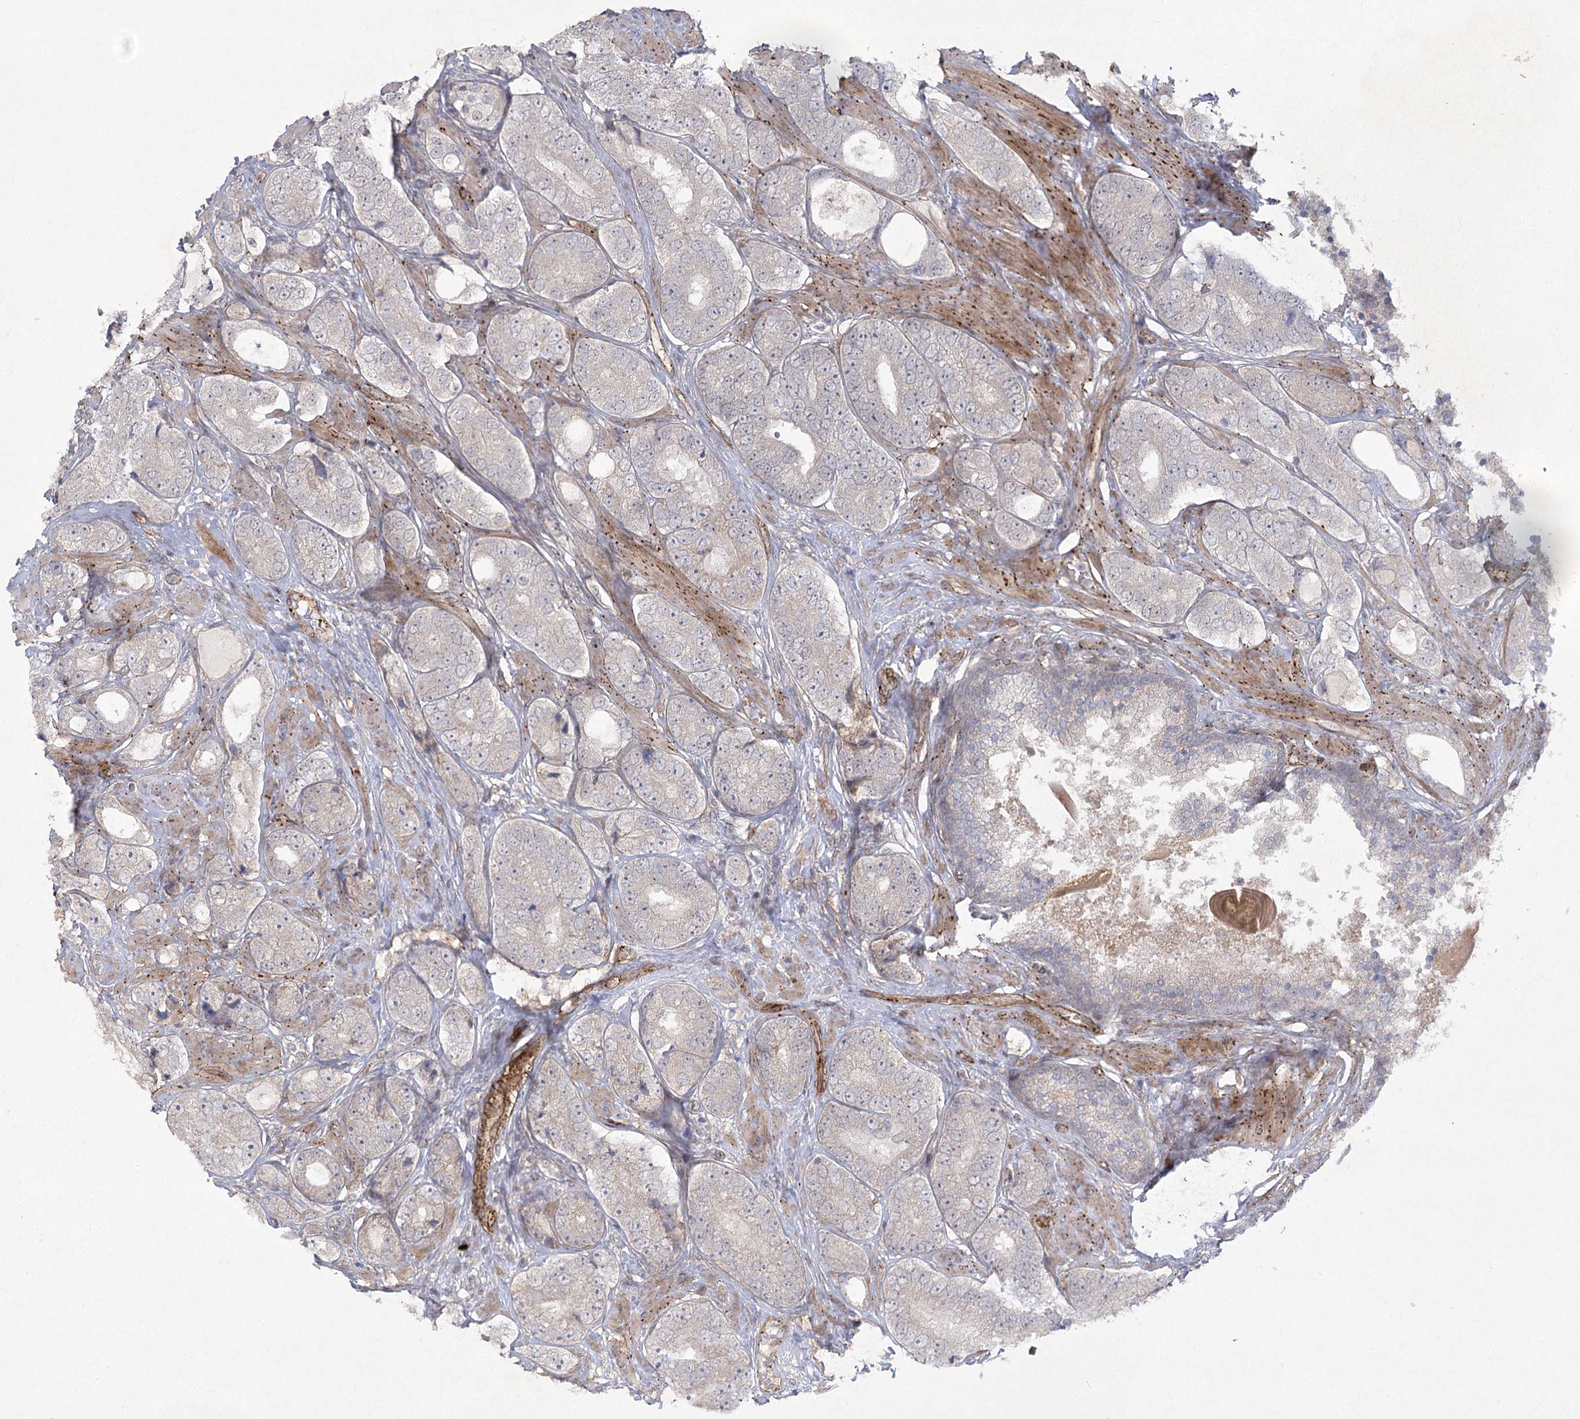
{"staining": {"intensity": "negative", "quantity": "none", "location": "none"}, "tissue": "prostate cancer", "cell_type": "Tumor cells", "image_type": "cancer", "snomed": [{"axis": "morphology", "description": "Adenocarcinoma, High grade"}, {"axis": "topography", "description": "Prostate"}], "caption": "Image shows no protein expression in tumor cells of prostate cancer (adenocarcinoma (high-grade)) tissue. (DAB (3,3'-diaminobenzidine) immunohistochemistry (IHC) with hematoxylin counter stain).", "gene": "AMTN", "patient": {"sex": "male", "age": 56}}